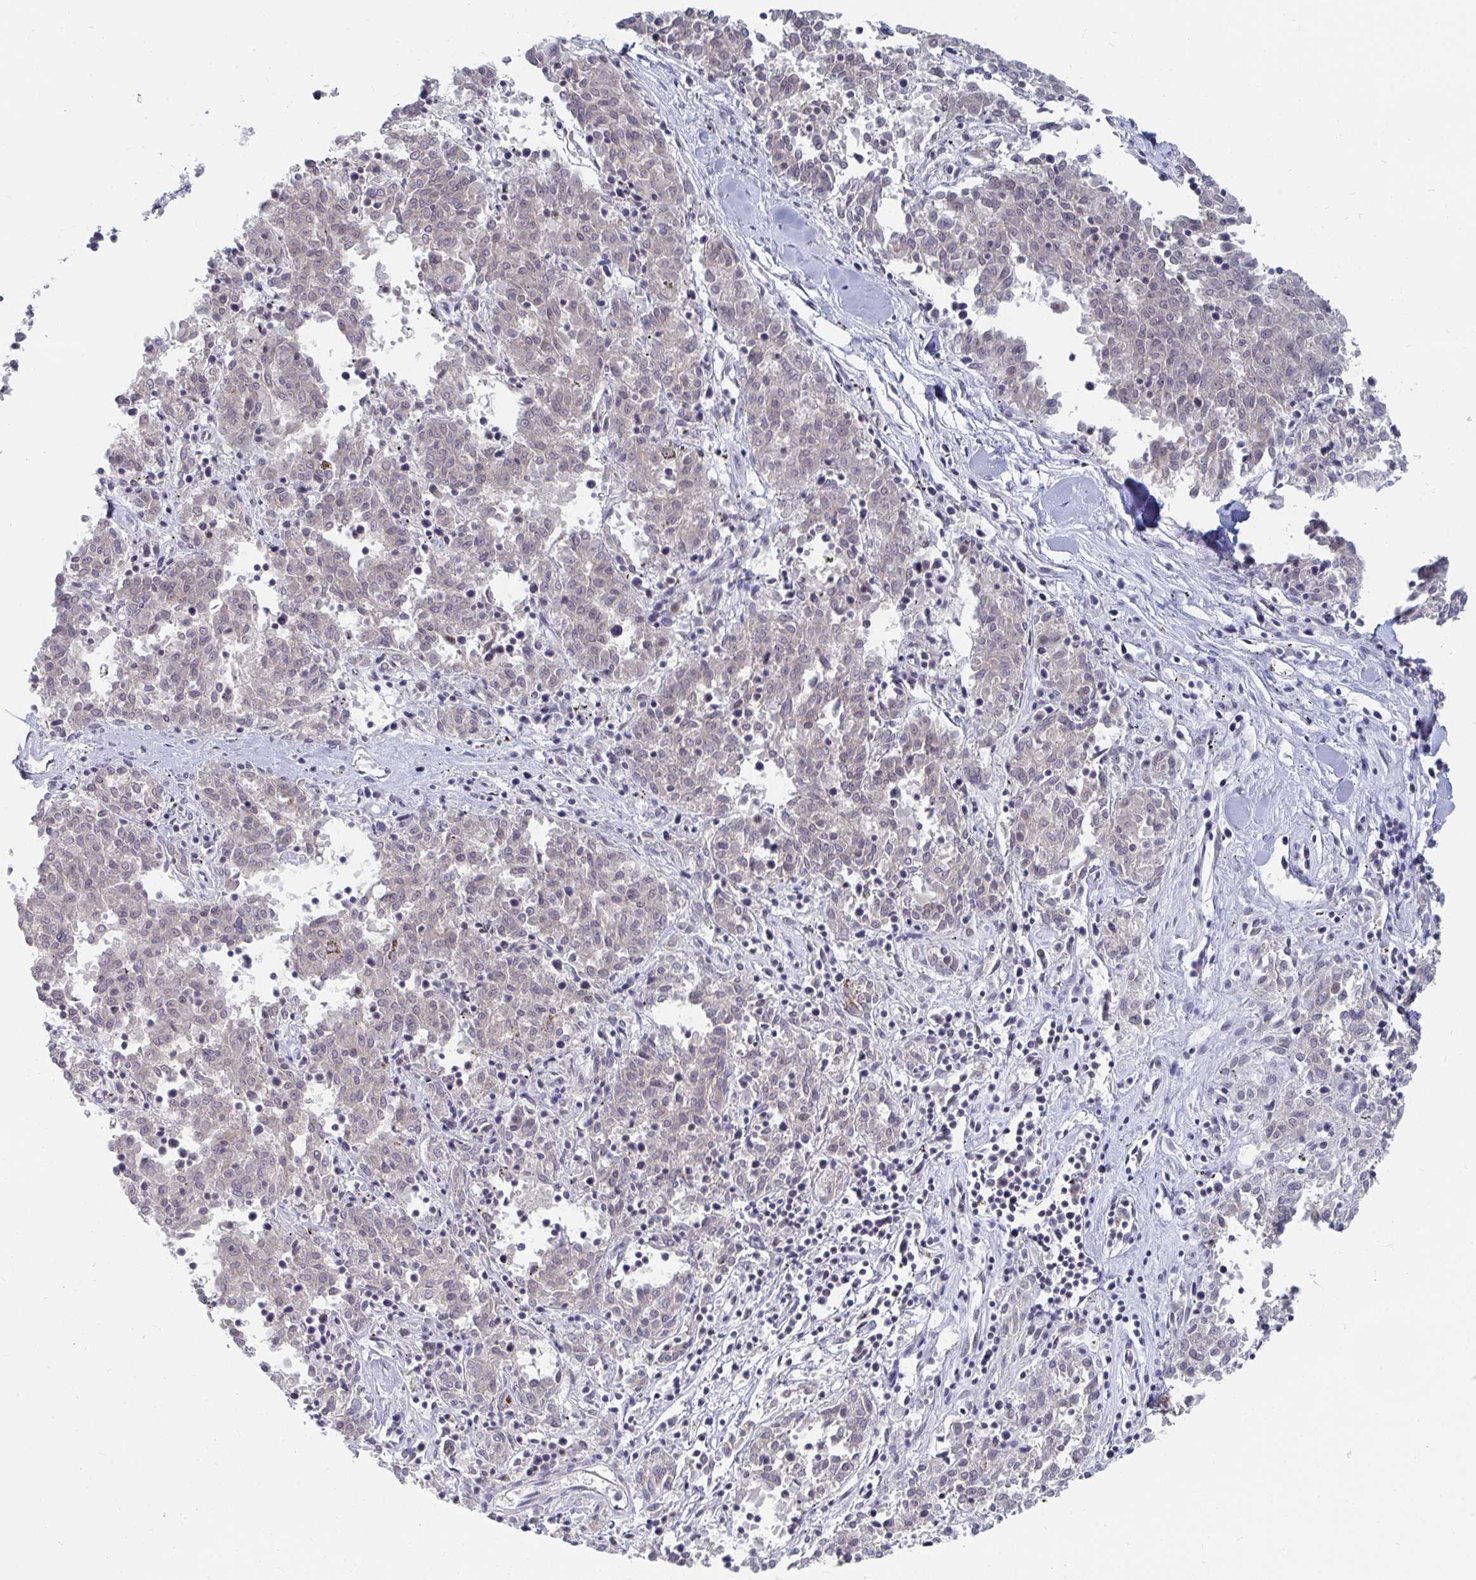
{"staining": {"intensity": "negative", "quantity": "none", "location": "none"}, "tissue": "melanoma", "cell_type": "Tumor cells", "image_type": "cancer", "snomed": [{"axis": "morphology", "description": "Malignant melanoma, NOS"}, {"axis": "topography", "description": "Skin"}], "caption": "There is no significant positivity in tumor cells of melanoma. The staining is performed using DAB brown chromogen with nuclei counter-stained in using hematoxylin.", "gene": "TRIP12", "patient": {"sex": "female", "age": 72}}